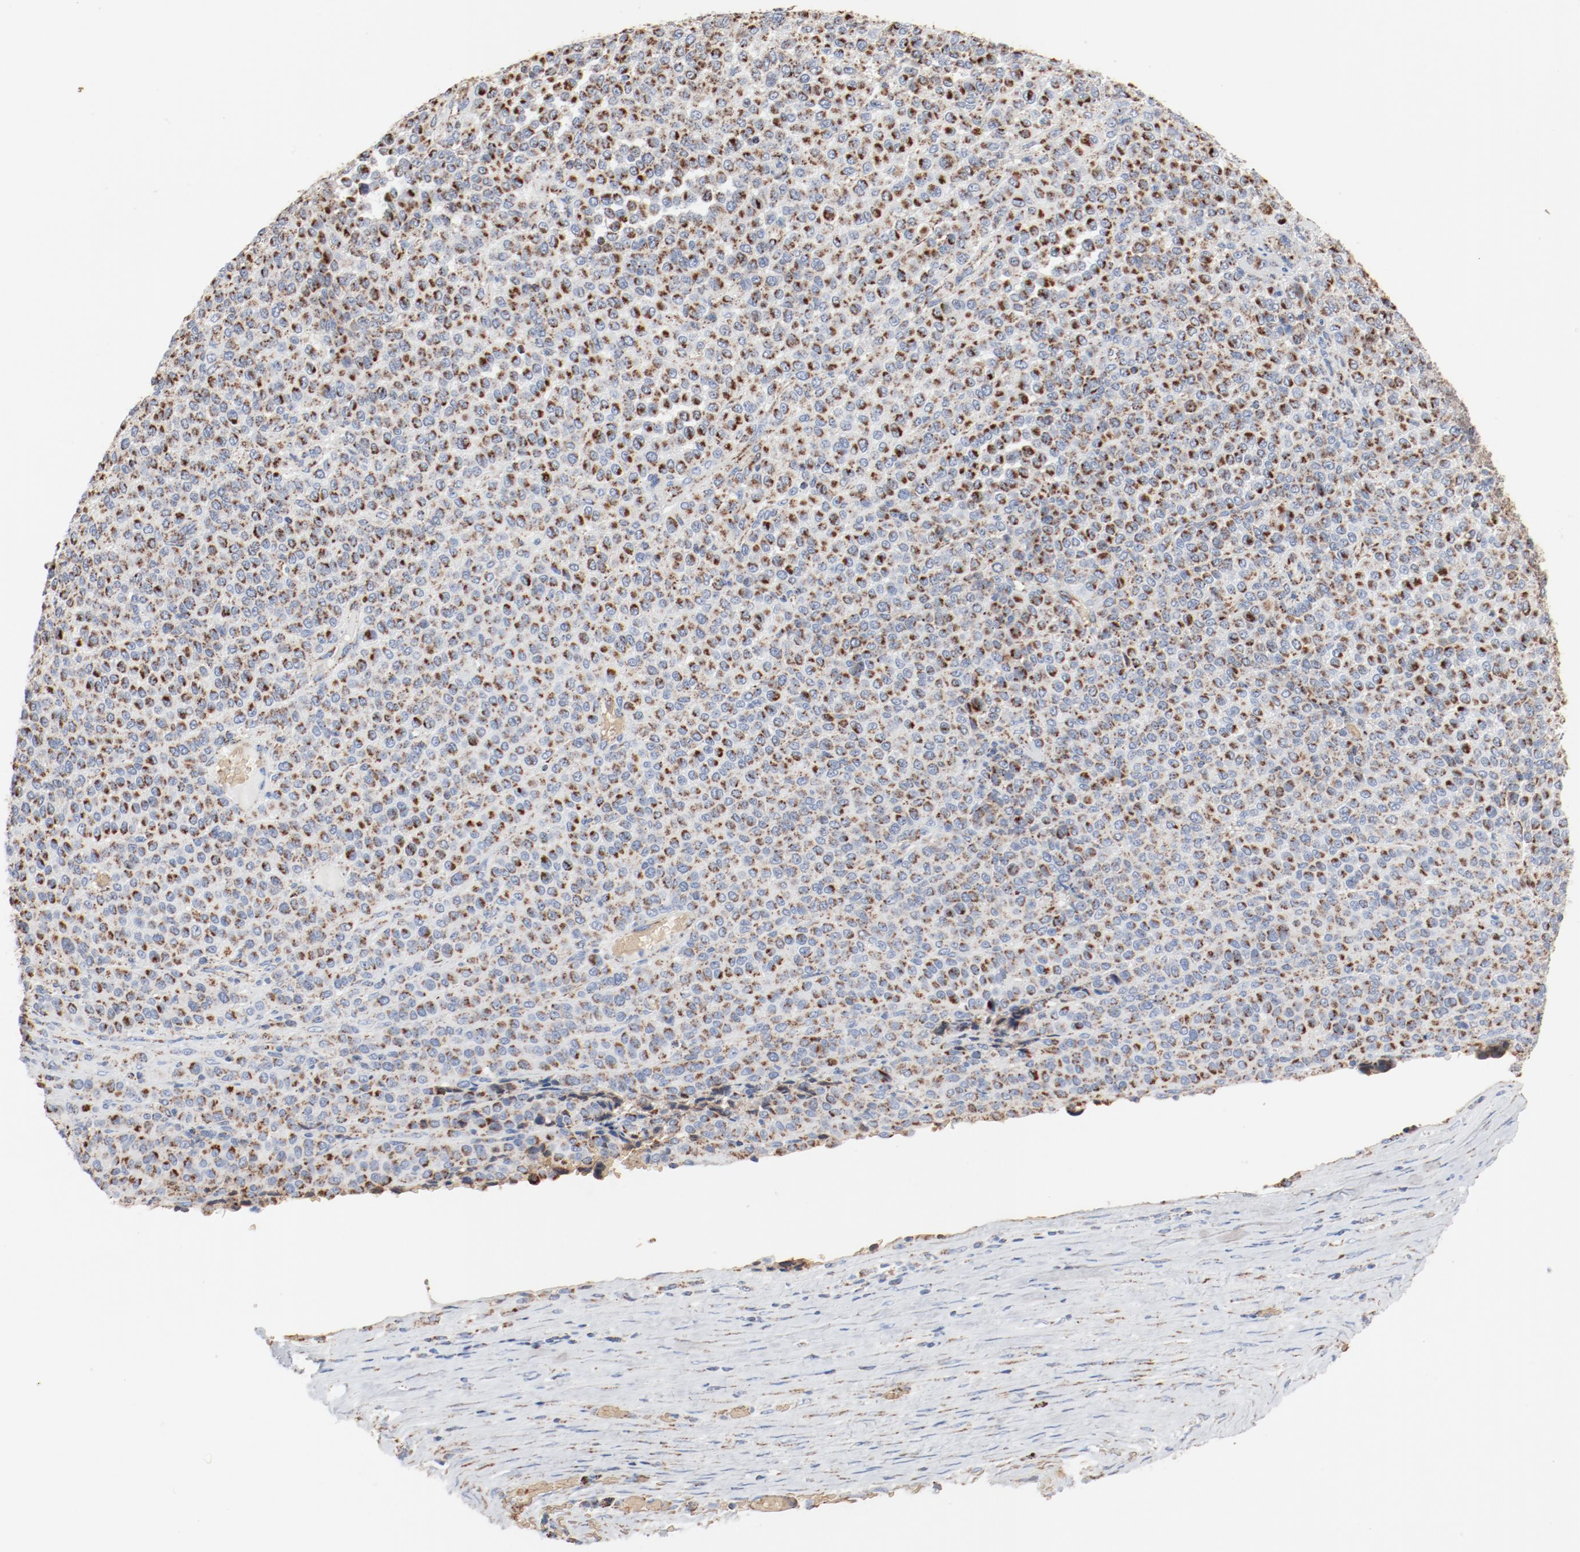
{"staining": {"intensity": "moderate", "quantity": ">75%", "location": "cytoplasmic/membranous"}, "tissue": "melanoma", "cell_type": "Tumor cells", "image_type": "cancer", "snomed": [{"axis": "morphology", "description": "Malignant melanoma, Metastatic site"}, {"axis": "topography", "description": "Pancreas"}], "caption": "Malignant melanoma (metastatic site) stained with immunohistochemistry (IHC) exhibits moderate cytoplasmic/membranous expression in about >75% of tumor cells. (brown staining indicates protein expression, while blue staining denotes nuclei).", "gene": "NDUFB8", "patient": {"sex": "female", "age": 30}}